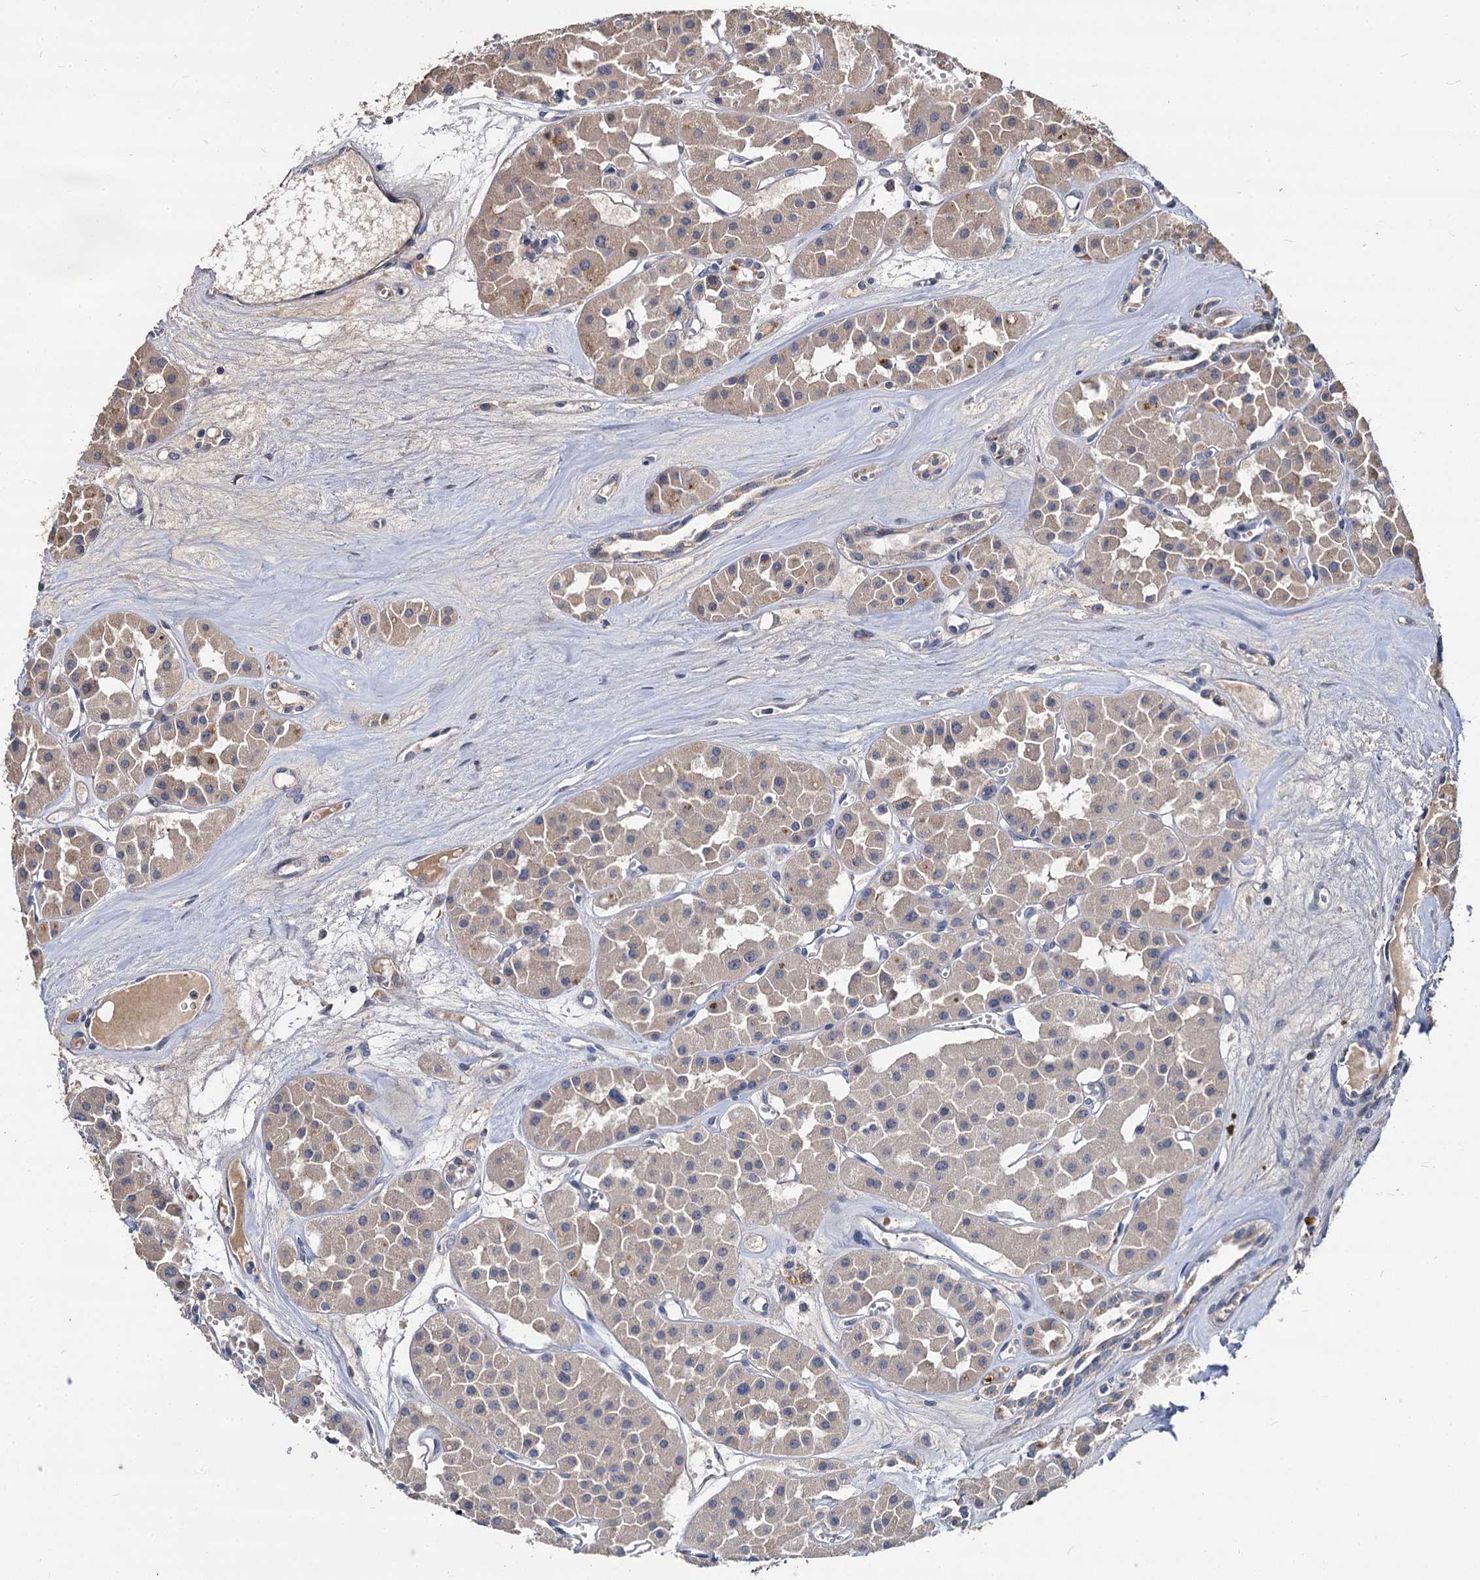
{"staining": {"intensity": "weak", "quantity": "<25%", "location": "cytoplasmic/membranous"}, "tissue": "renal cancer", "cell_type": "Tumor cells", "image_type": "cancer", "snomed": [{"axis": "morphology", "description": "Carcinoma, NOS"}, {"axis": "topography", "description": "Kidney"}], "caption": "Immunohistochemistry image of neoplastic tissue: human carcinoma (renal) stained with DAB shows no significant protein expression in tumor cells. (Stains: DAB IHC with hematoxylin counter stain, Microscopy: brightfield microscopy at high magnification).", "gene": "CCDC184", "patient": {"sex": "female", "age": 75}}